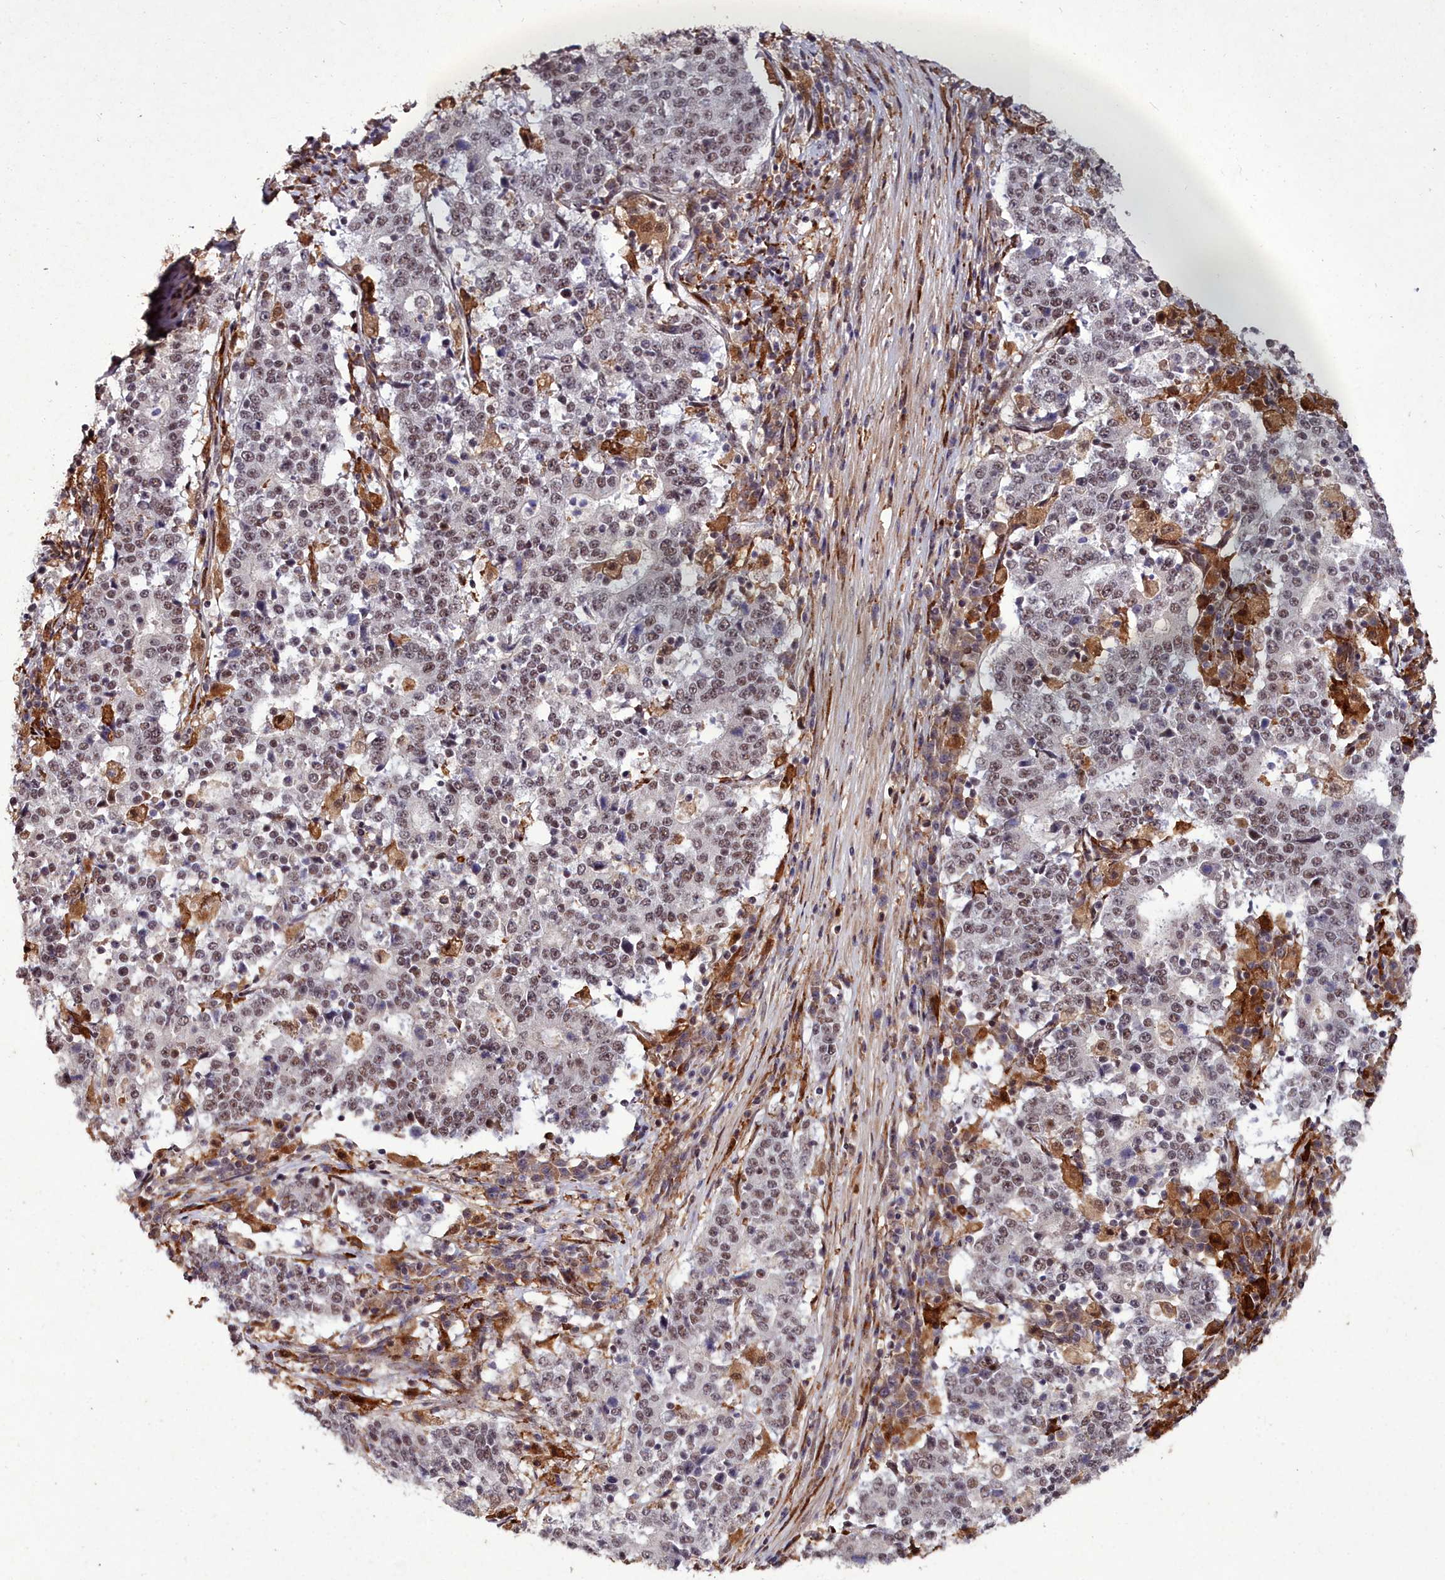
{"staining": {"intensity": "moderate", "quantity": ">75%", "location": "nuclear"}, "tissue": "stomach cancer", "cell_type": "Tumor cells", "image_type": "cancer", "snomed": [{"axis": "morphology", "description": "Adenocarcinoma, NOS"}, {"axis": "topography", "description": "Stomach"}], "caption": "Tumor cells exhibit medium levels of moderate nuclear positivity in approximately >75% of cells in stomach adenocarcinoma. The protein of interest is stained brown, and the nuclei are stained in blue (DAB (3,3'-diaminobenzidine) IHC with brightfield microscopy, high magnification).", "gene": "CXXC1", "patient": {"sex": "male", "age": 59}}